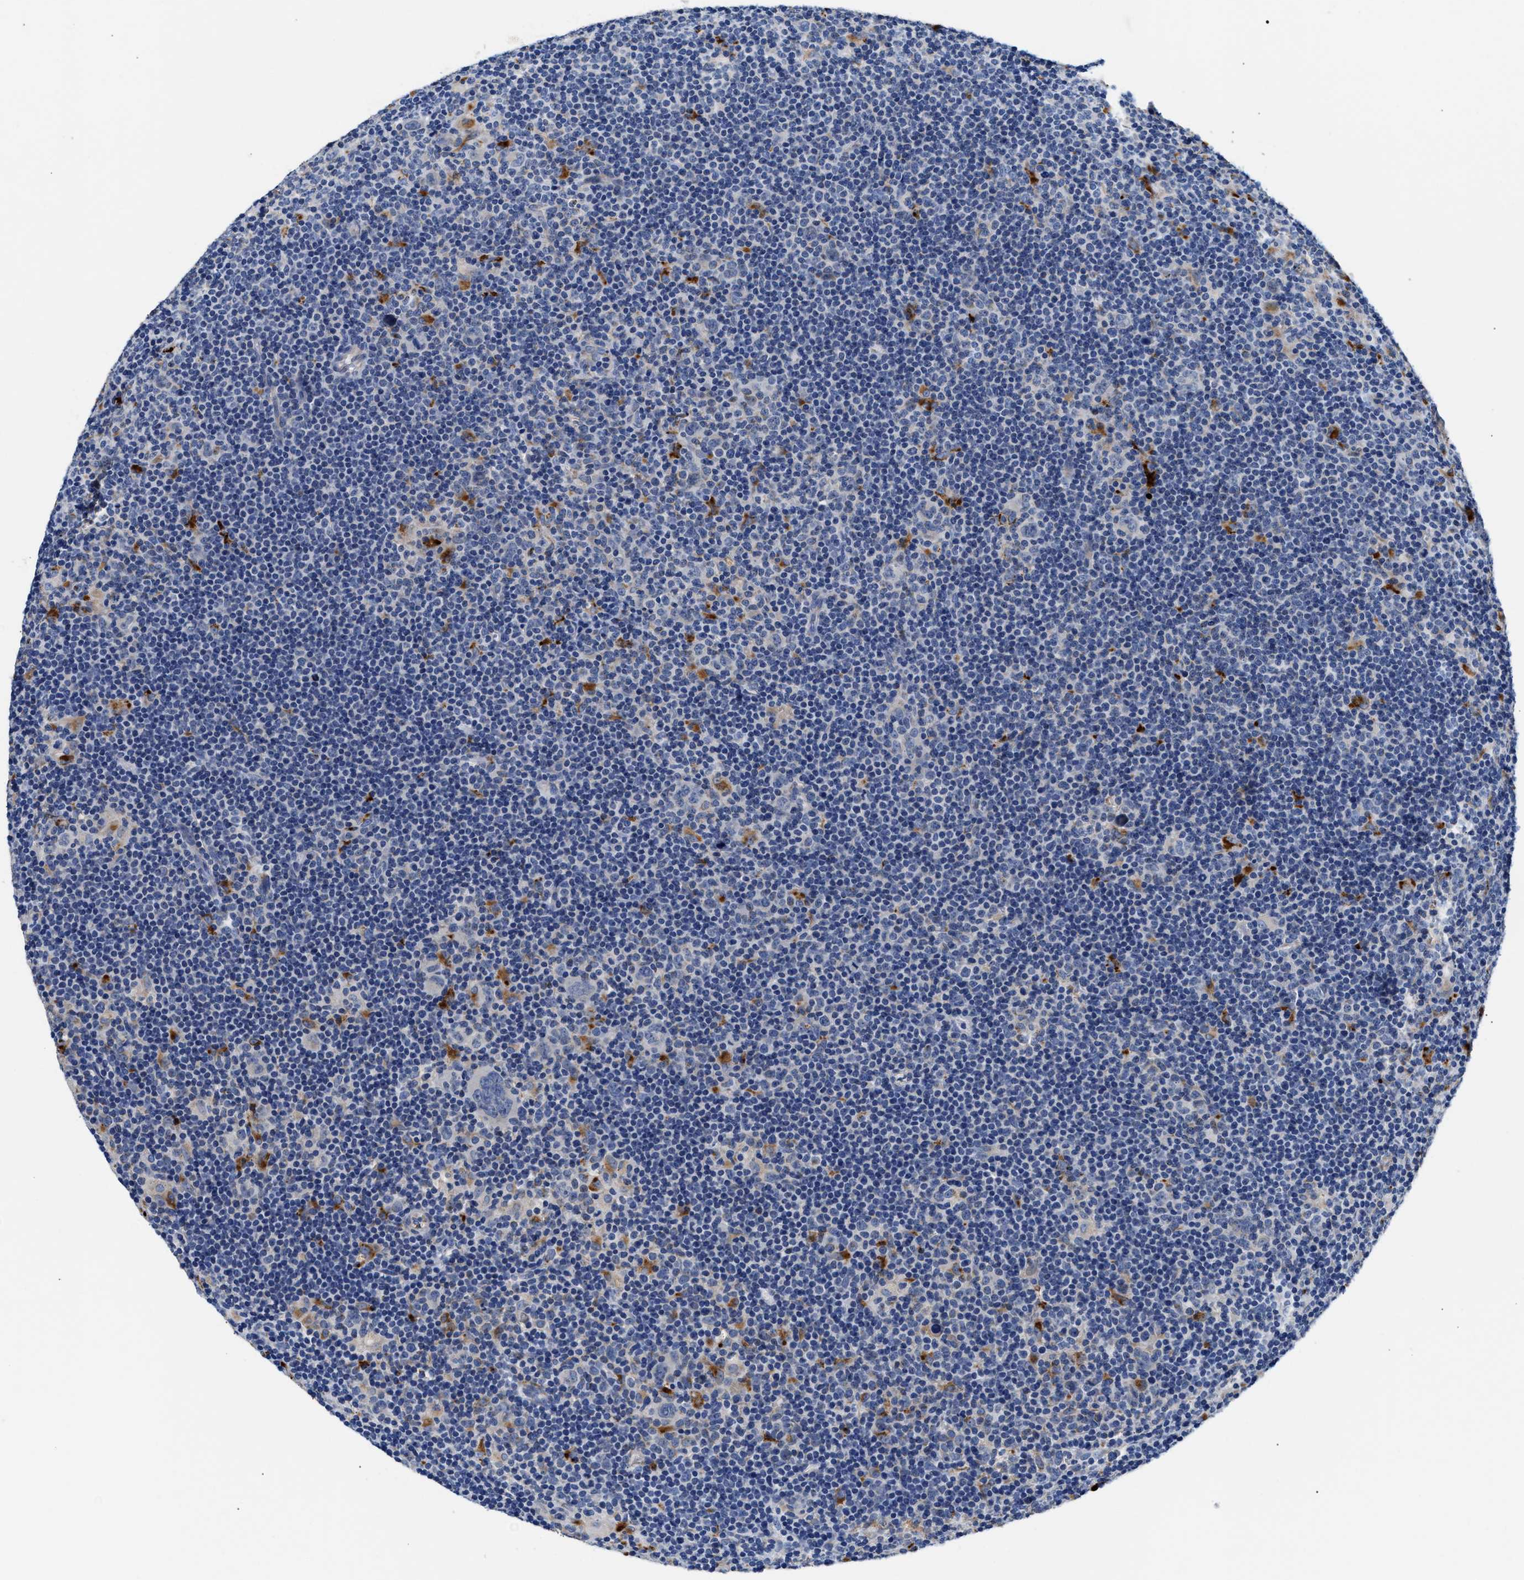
{"staining": {"intensity": "negative", "quantity": "none", "location": "none"}, "tissue": "lymphoma", "cell_type": "Tumor cells", "image_type": "cancer", "snomed": [{"axis": "morphology", "description": "Hodgkin's disease, NOS"}, {"axis": "topography", "description": "Lymph node"}], "caption": "Immunohistochemistry (IHC) micrograph of Hodgkin's disease stained for a protein (brown), which displays no staining in tumor cells.", "gene": "ACADVL", "patient": {"sex": "female", "age": 57}}